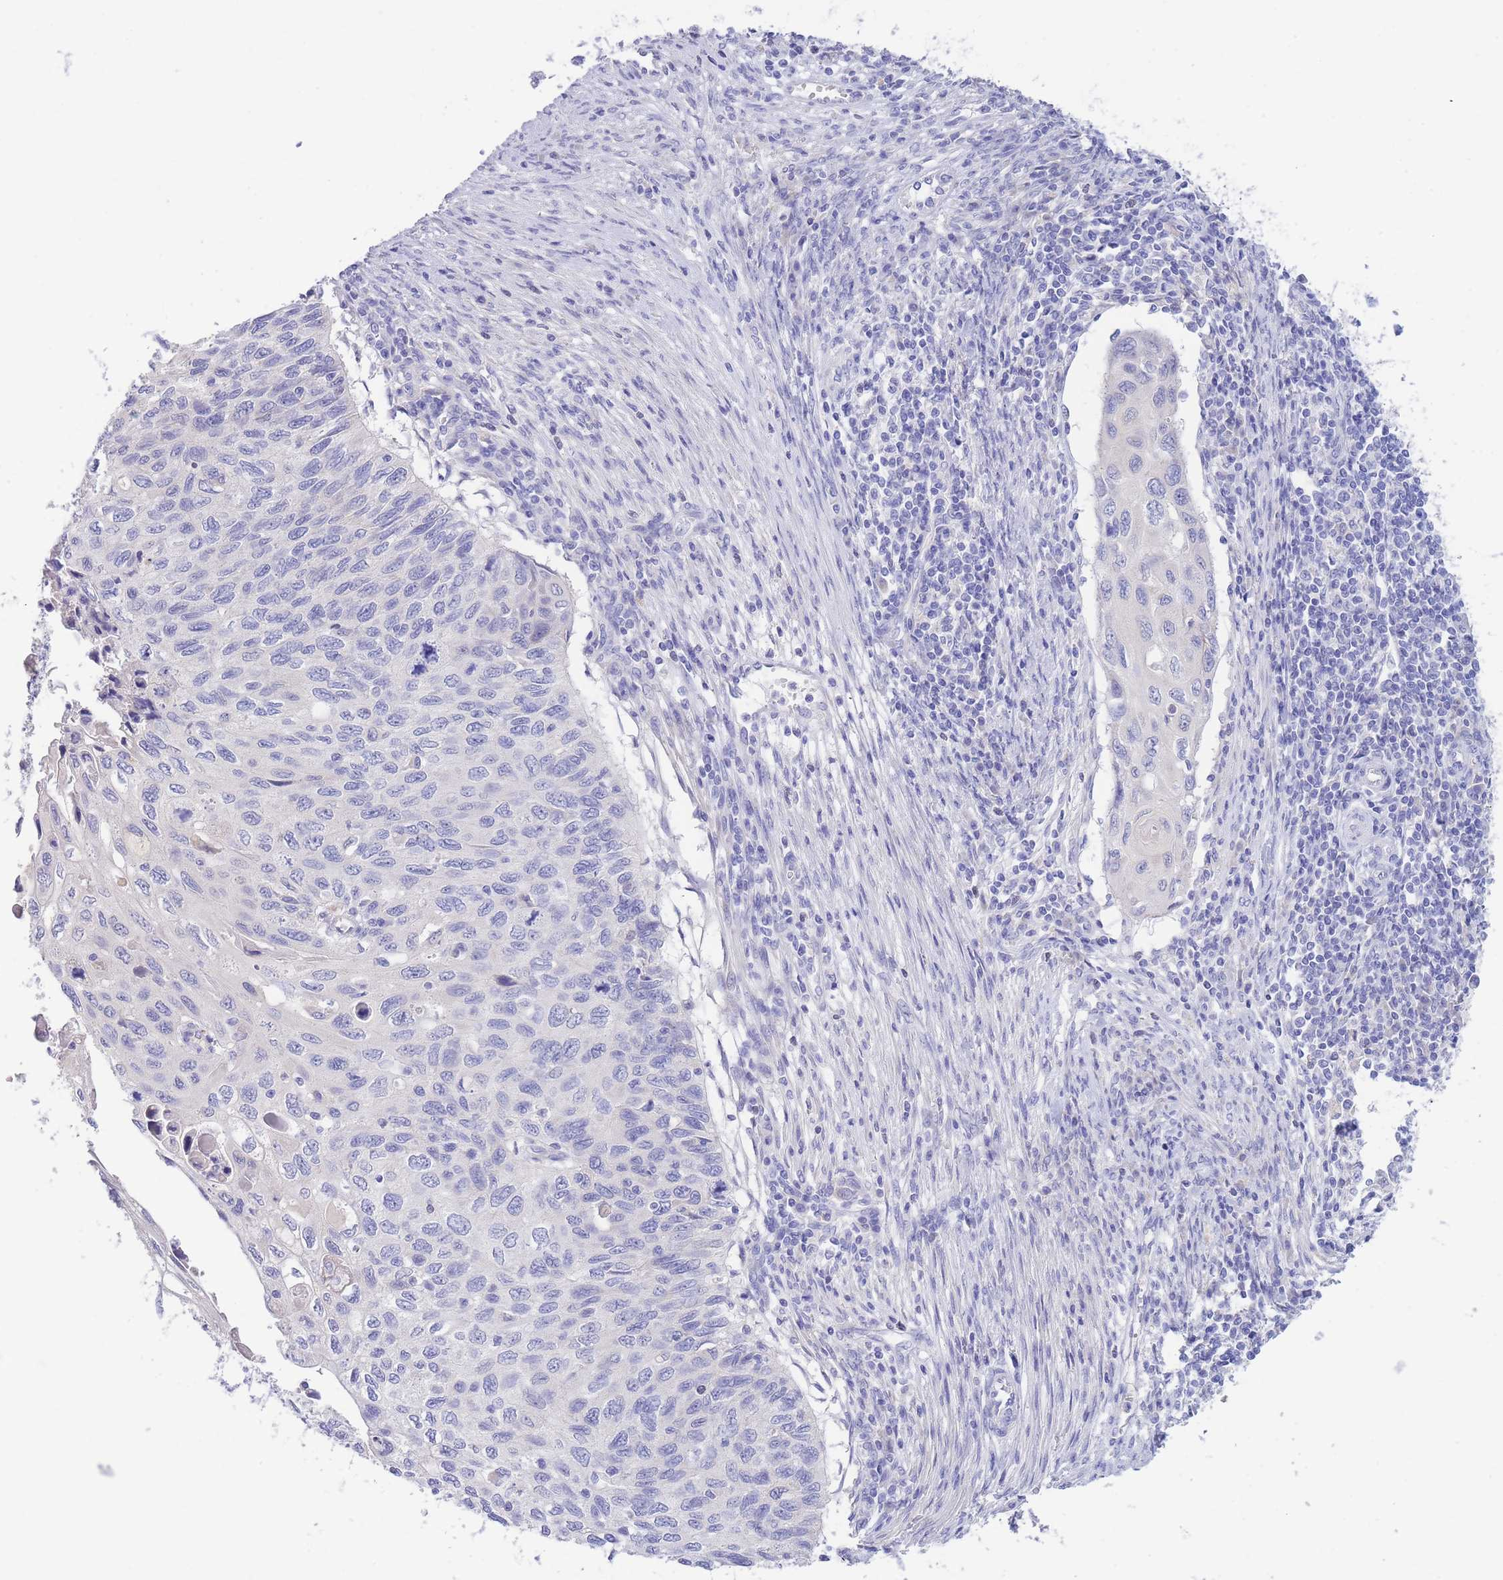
{"staining": {"intensity": "negative", "quantity": "none", "location": "none"}, "tissue": "cervical cancer", "cell_type": "Tumor cells", "image_type": "cancer", "snomed": [{"axis": "morphology", "description": "Squamous cell carcinoma, NOS"}, {"axis": "topography", "description": "Cervix"}], "caption": "Protein analysis of cervical cancer reveals no significant staining in tumor cells.", "gene": "PCDHB3", "patient": {"sex": "female", "age": 70}}